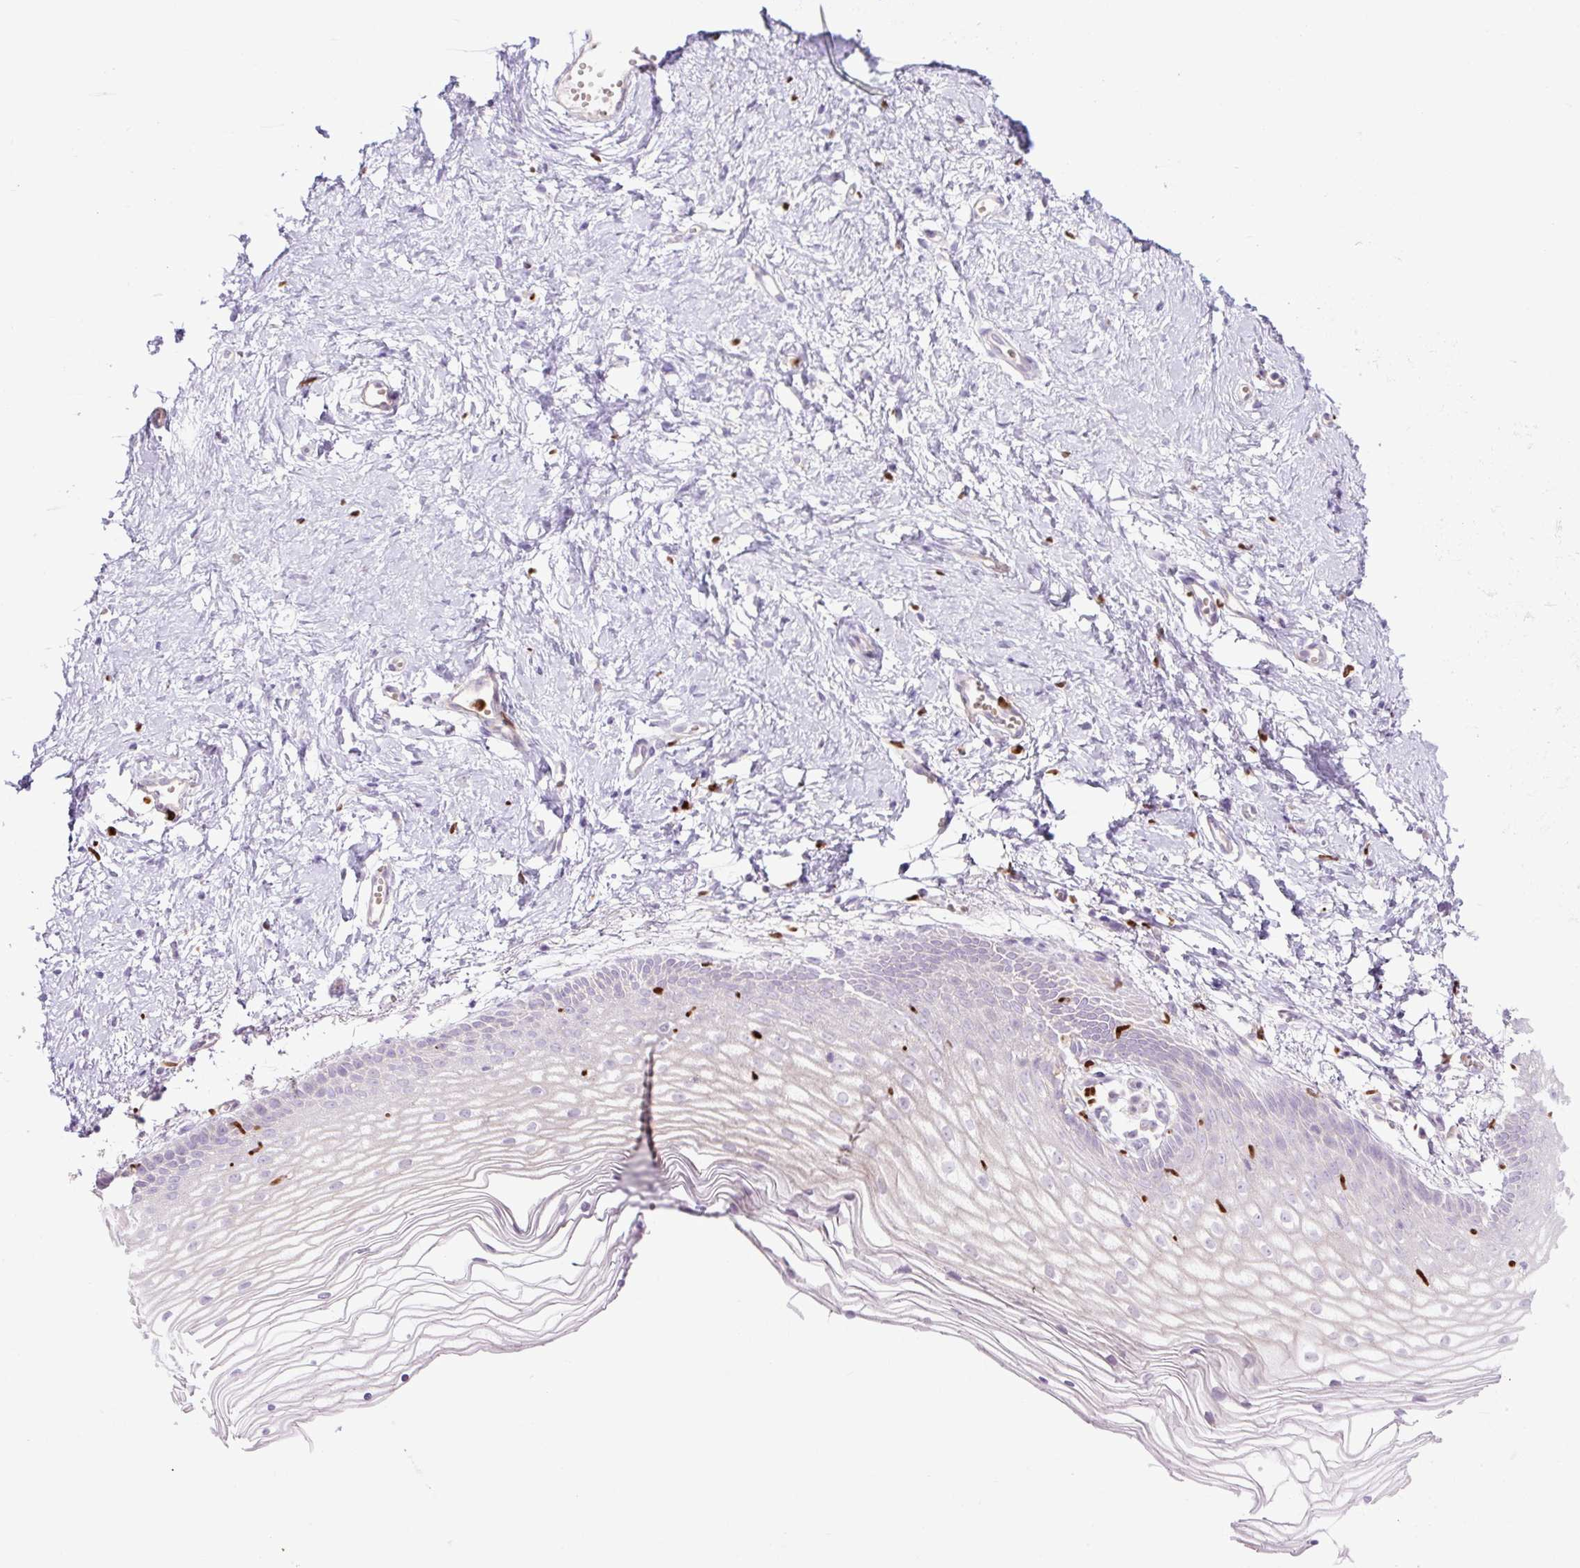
{"staining": {"intensity": "negative", "quantity": "none", "location": "none"}, "tissue": "vagina", "cell_type": "Squamous epithelial cells", "image_type": "normal", "snomed": [{"axis": "morphology", "description": "Normal tissue, NOS"}, {"axis": "topography", "description": "Vagina"}], "caption": "The micrograph demonstrates no significant positivity in squamous epithelial cells of vagina. (Stains: DAB immunohistochemistry with hematoxylin counter stain, Microscopy: brightfield microscopy at high magnification).", "gene": "SPI1", "patient": {"sex": "female", "age": 56}}